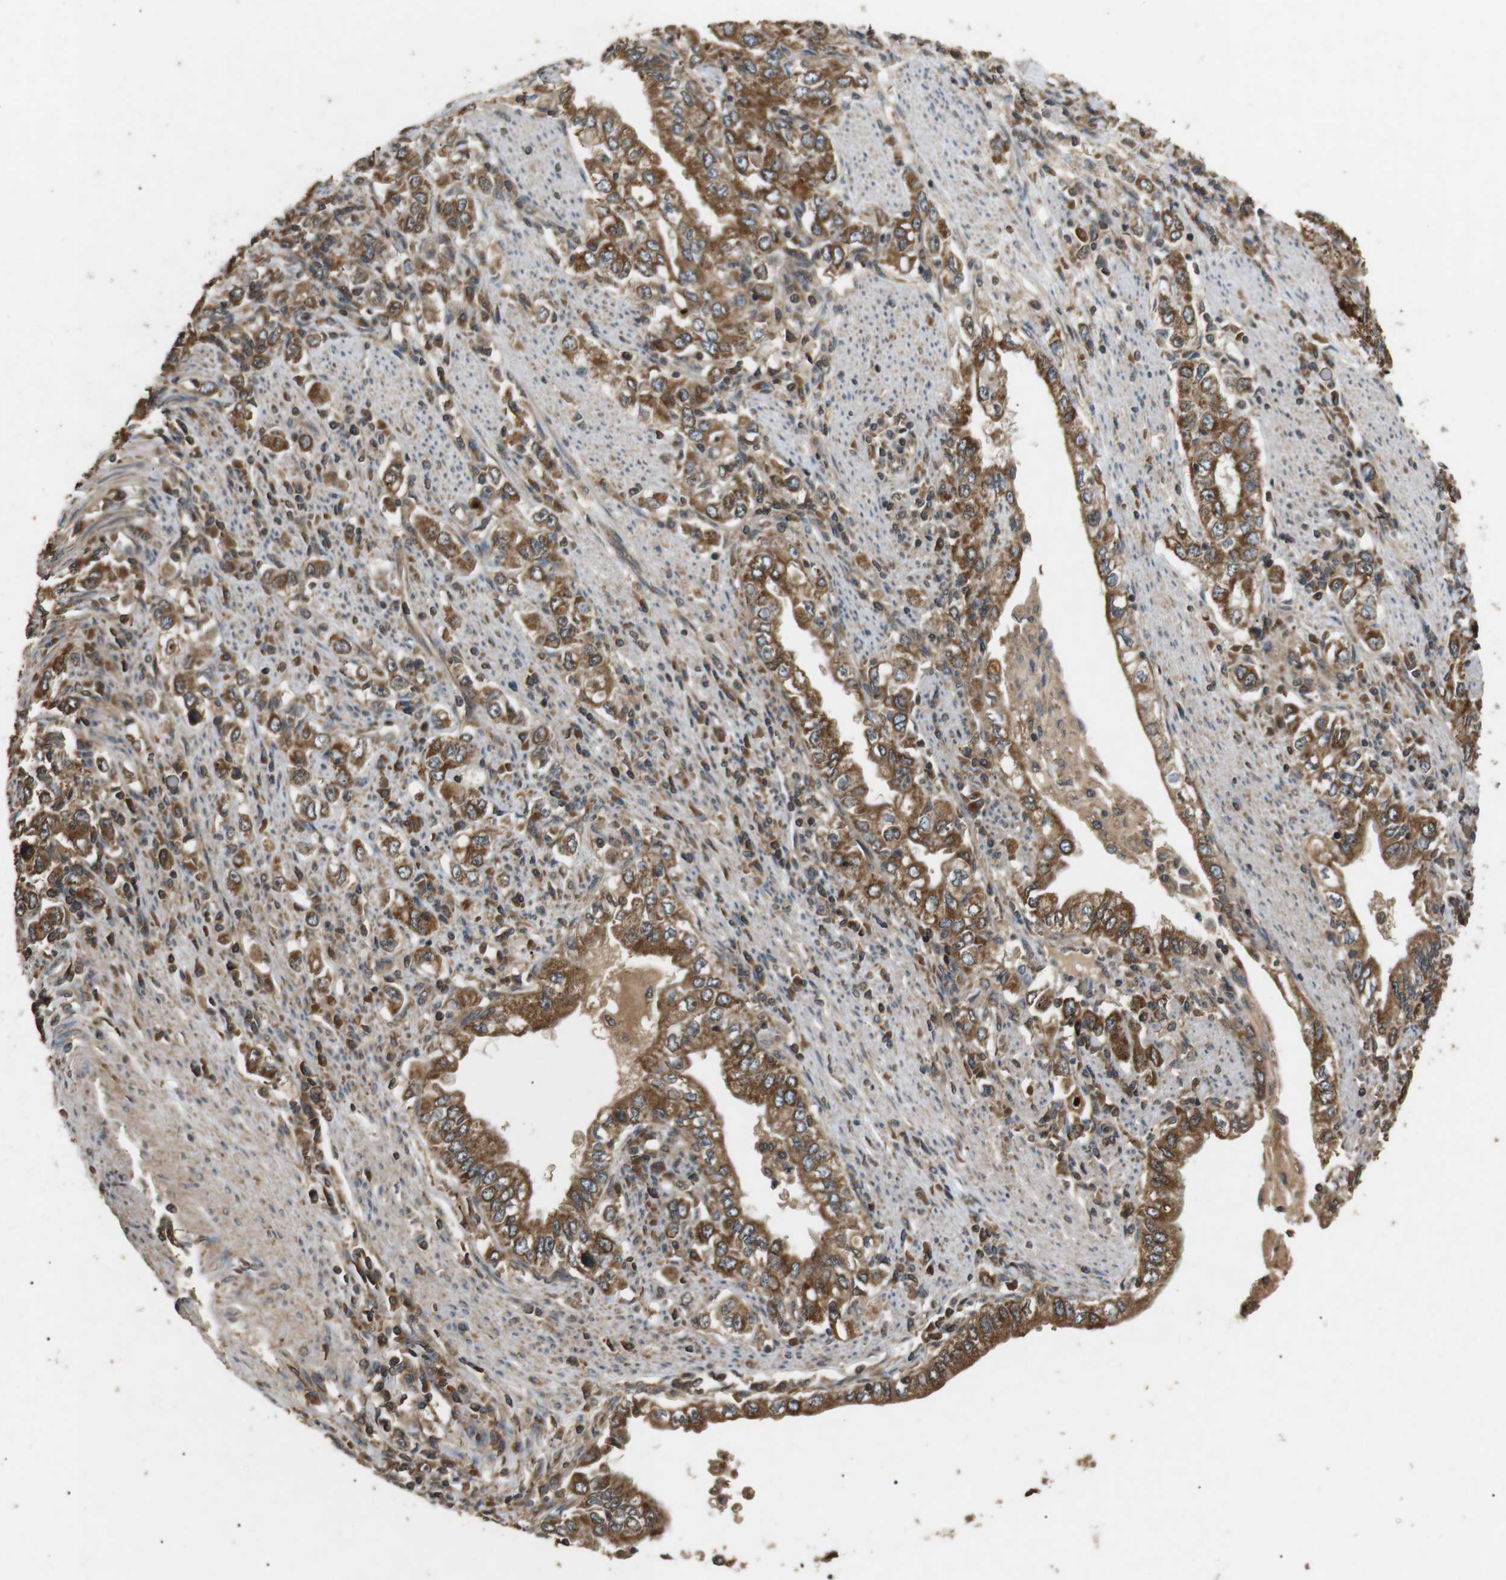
{"staining": {"intensity": "moderate", "quantity": ">75%", "location": "cytoplasmic/membranous"}, "tissue": "stomach cancer", "cell_type": "Tumor cells", "image_type": "cancer", "snomed": [{"axis": "morphology", "description": "Adenocarcinoma, NOS"}, {"axis": "topography", "description": "Stomach, lower"}], "caption": "Protein expression analysis of stomach cancer (adenocarcinoma) shows moderate cytoplasmic/membranous positivity in about >75% of tumor cells.", "gene": "TBC1D15", "patient": {"sex": "female", "age": 72}}